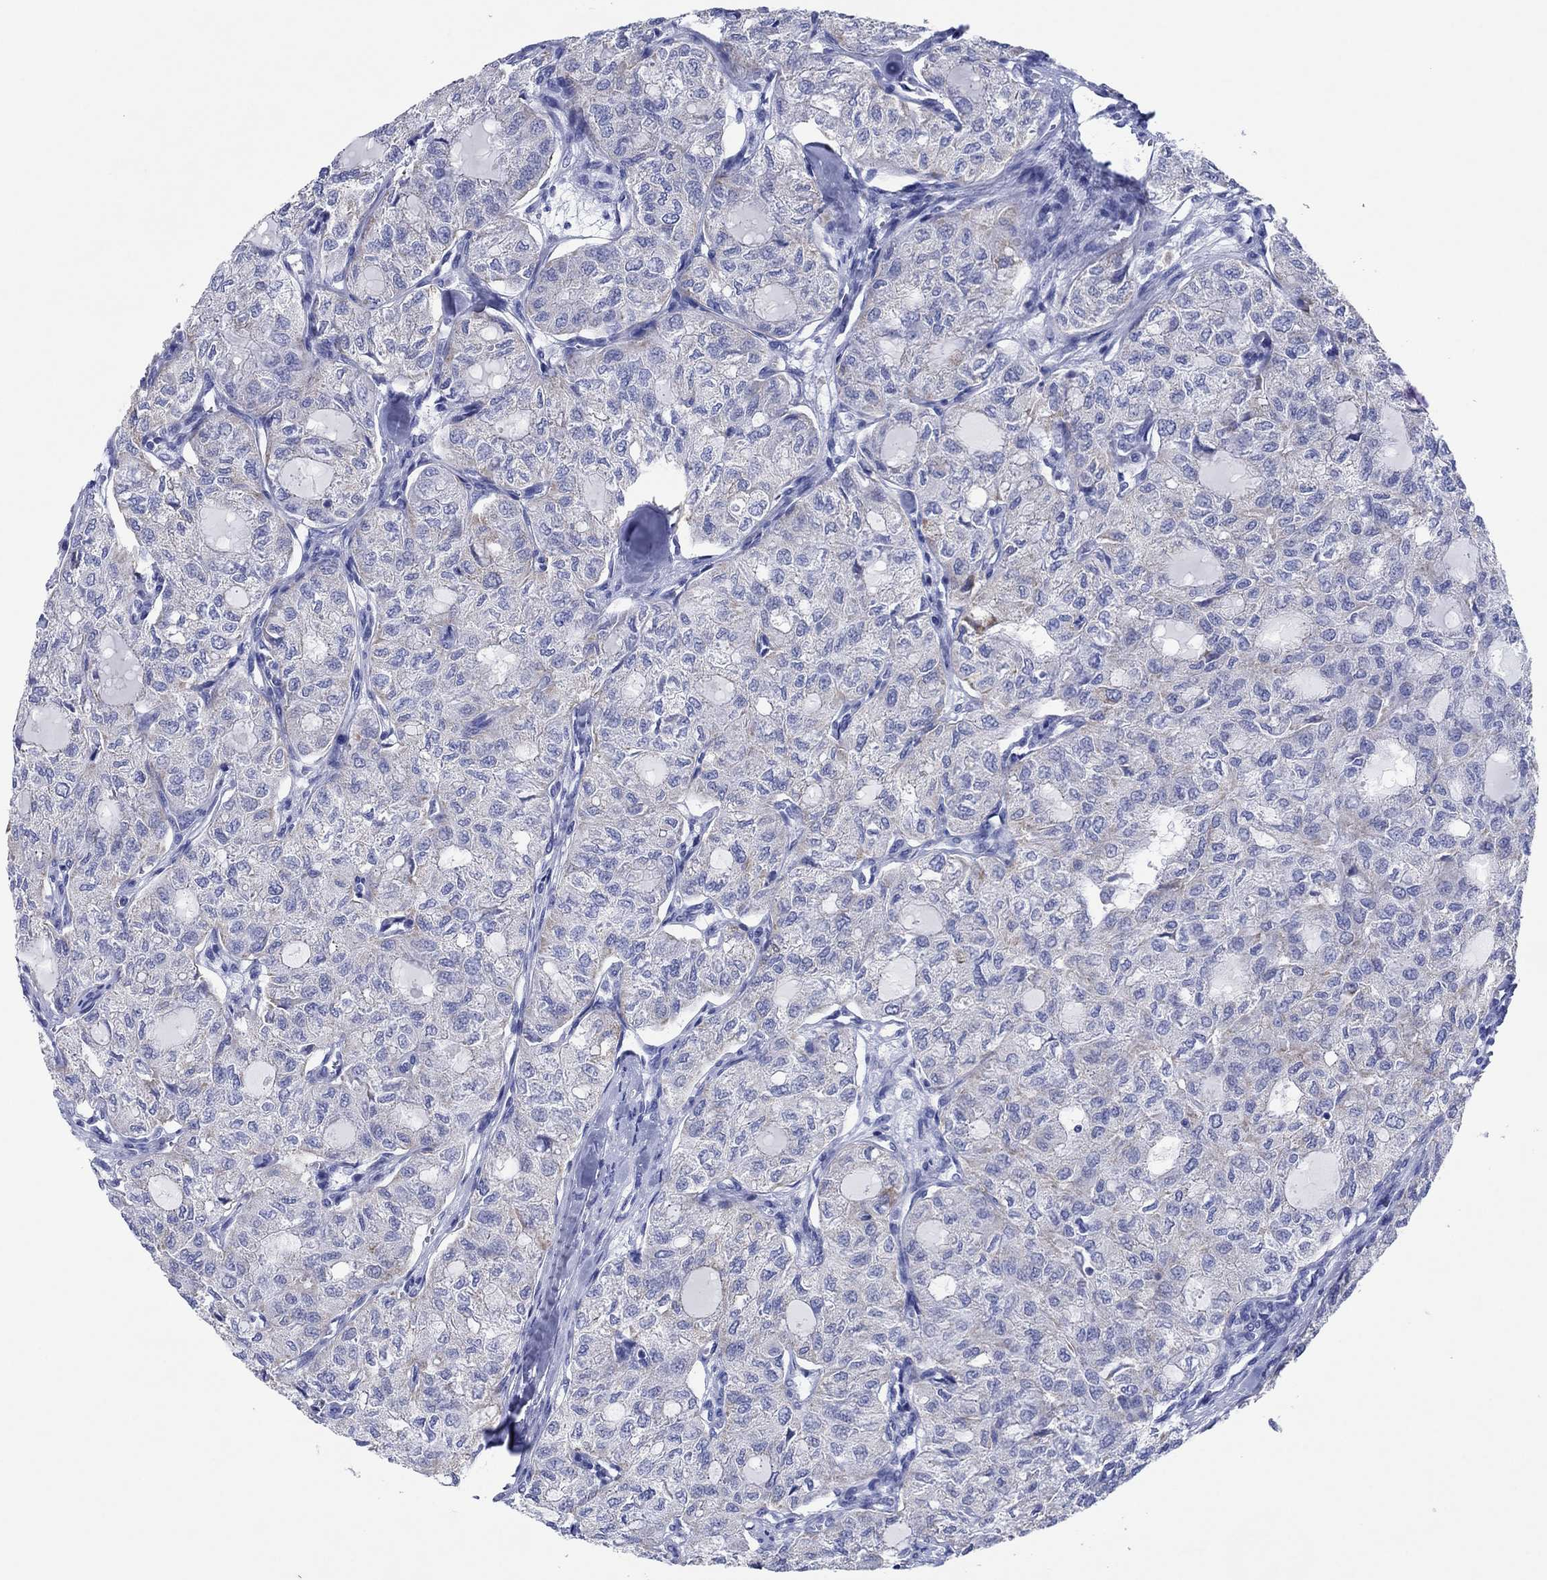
{"staining": {"intensity": "negative", "quantity": "none", "location": "none"}, "tissue": "thyroid cancer", "cell_type": "Tumor cells", "image_type": "cancer", "snomed": [{"axis": "morphology", "description": "Follicular adenoma carcinoma, NOS"}, {"axis": "topography", "description": "Thyroid gland"}], "caption": "Protein analysis of thyroid cancer (follicular adenoma carcinoma) exhibits no significant expression in tumor cells.", "gene": "HCRT", "patient": {"sex": "male", "age": 75}}